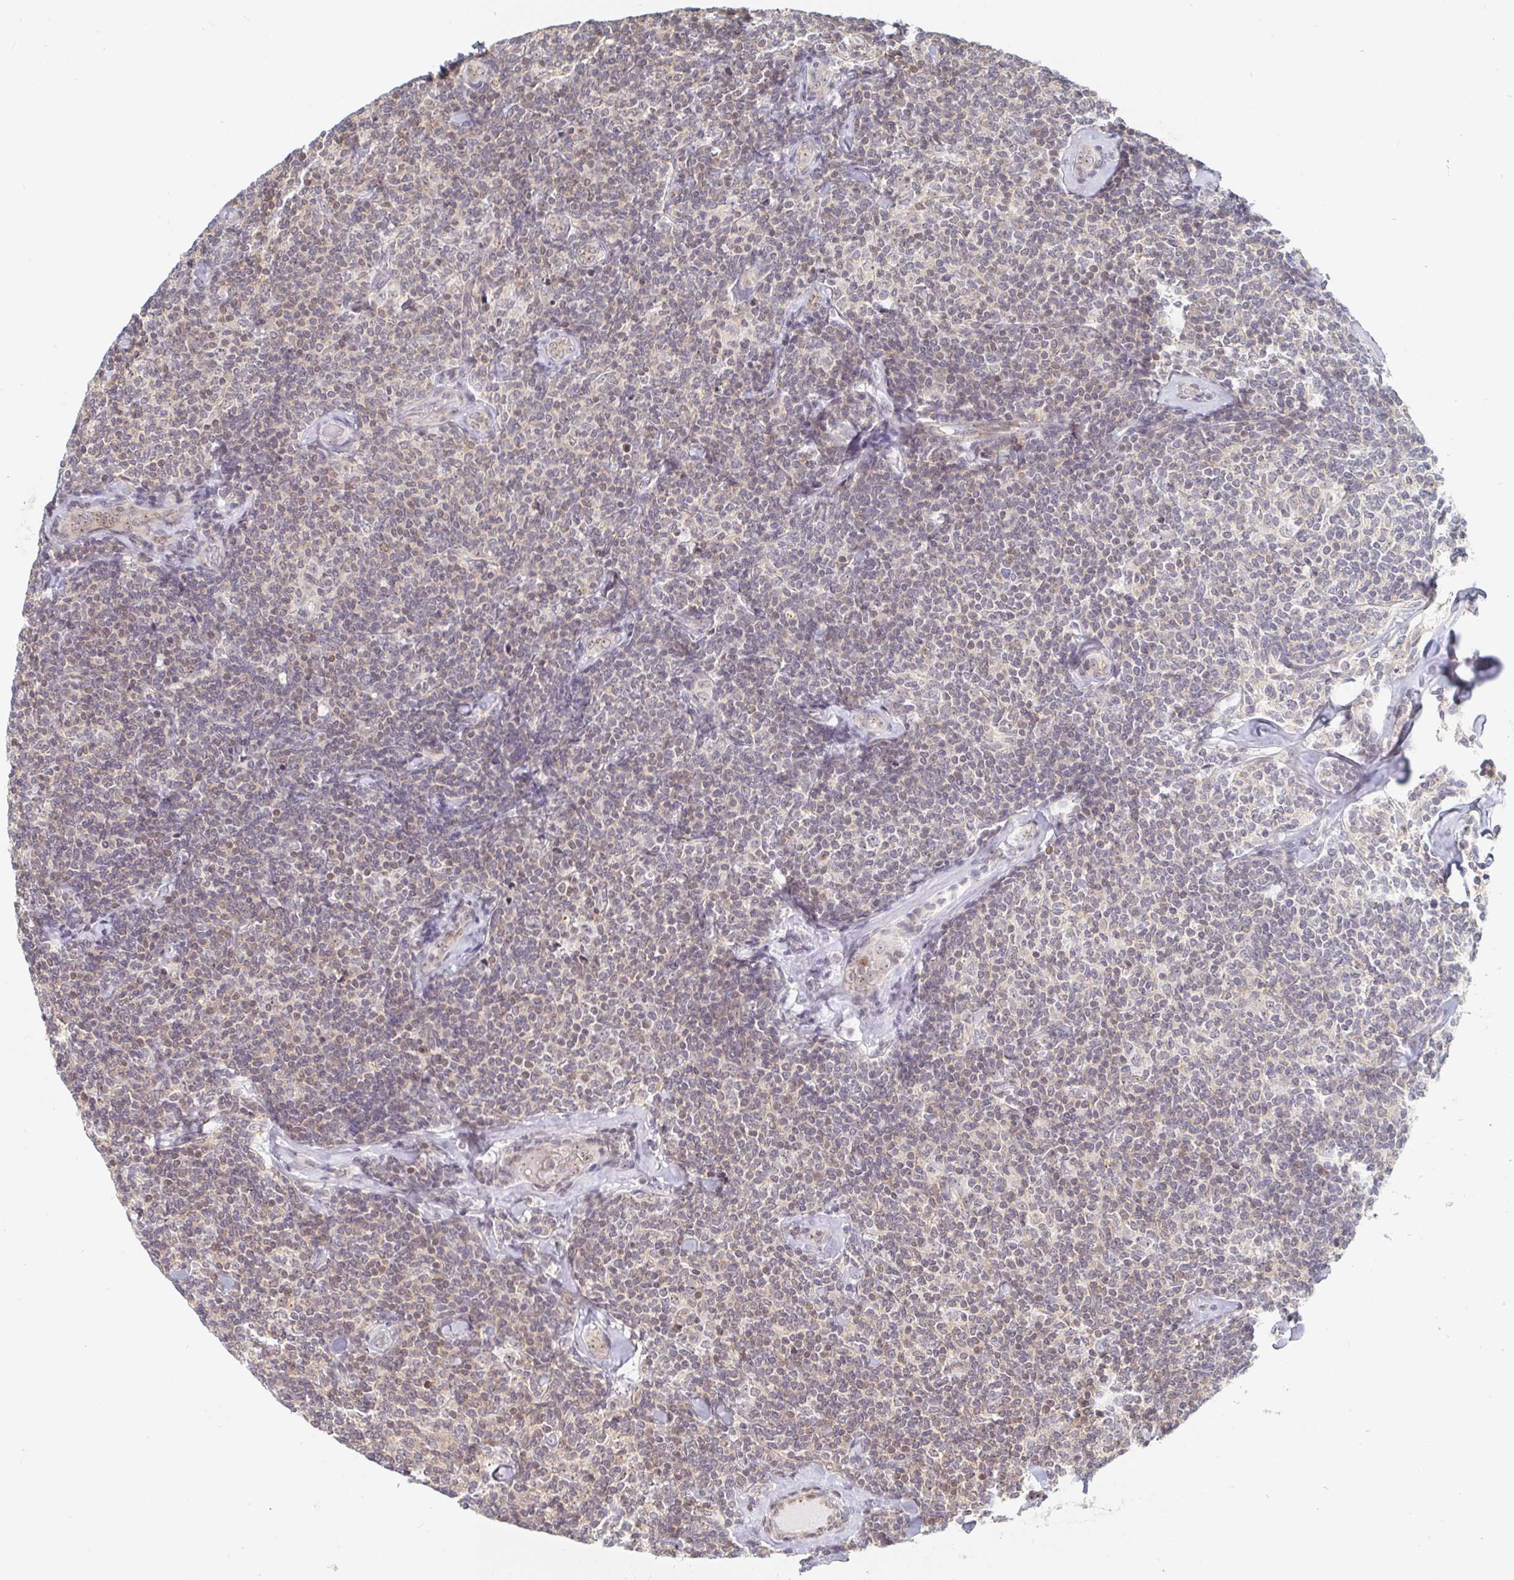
{"staining": {"intensity": "weak", "quantity": "25%-75%", "location": "nuclear"}, "tissue": "lymphoma", "cell_type": "Tumor cells", "image_type": "cancer", "snomed": [{"axis": "morphology", "description": "Malignant lymphoma, non-Hodgkin's type, Low grade"}, {"axis": "topography", "description": "Lymph node"}], "caption": "IHC photomicrograph of lymphoma stained for a protein (brown), which displays low levels of weak nuclear positivity in about 25%-75% of tumor cells.", "gene": "CHD2", "patient": {"sex": "female", "age": 56}}